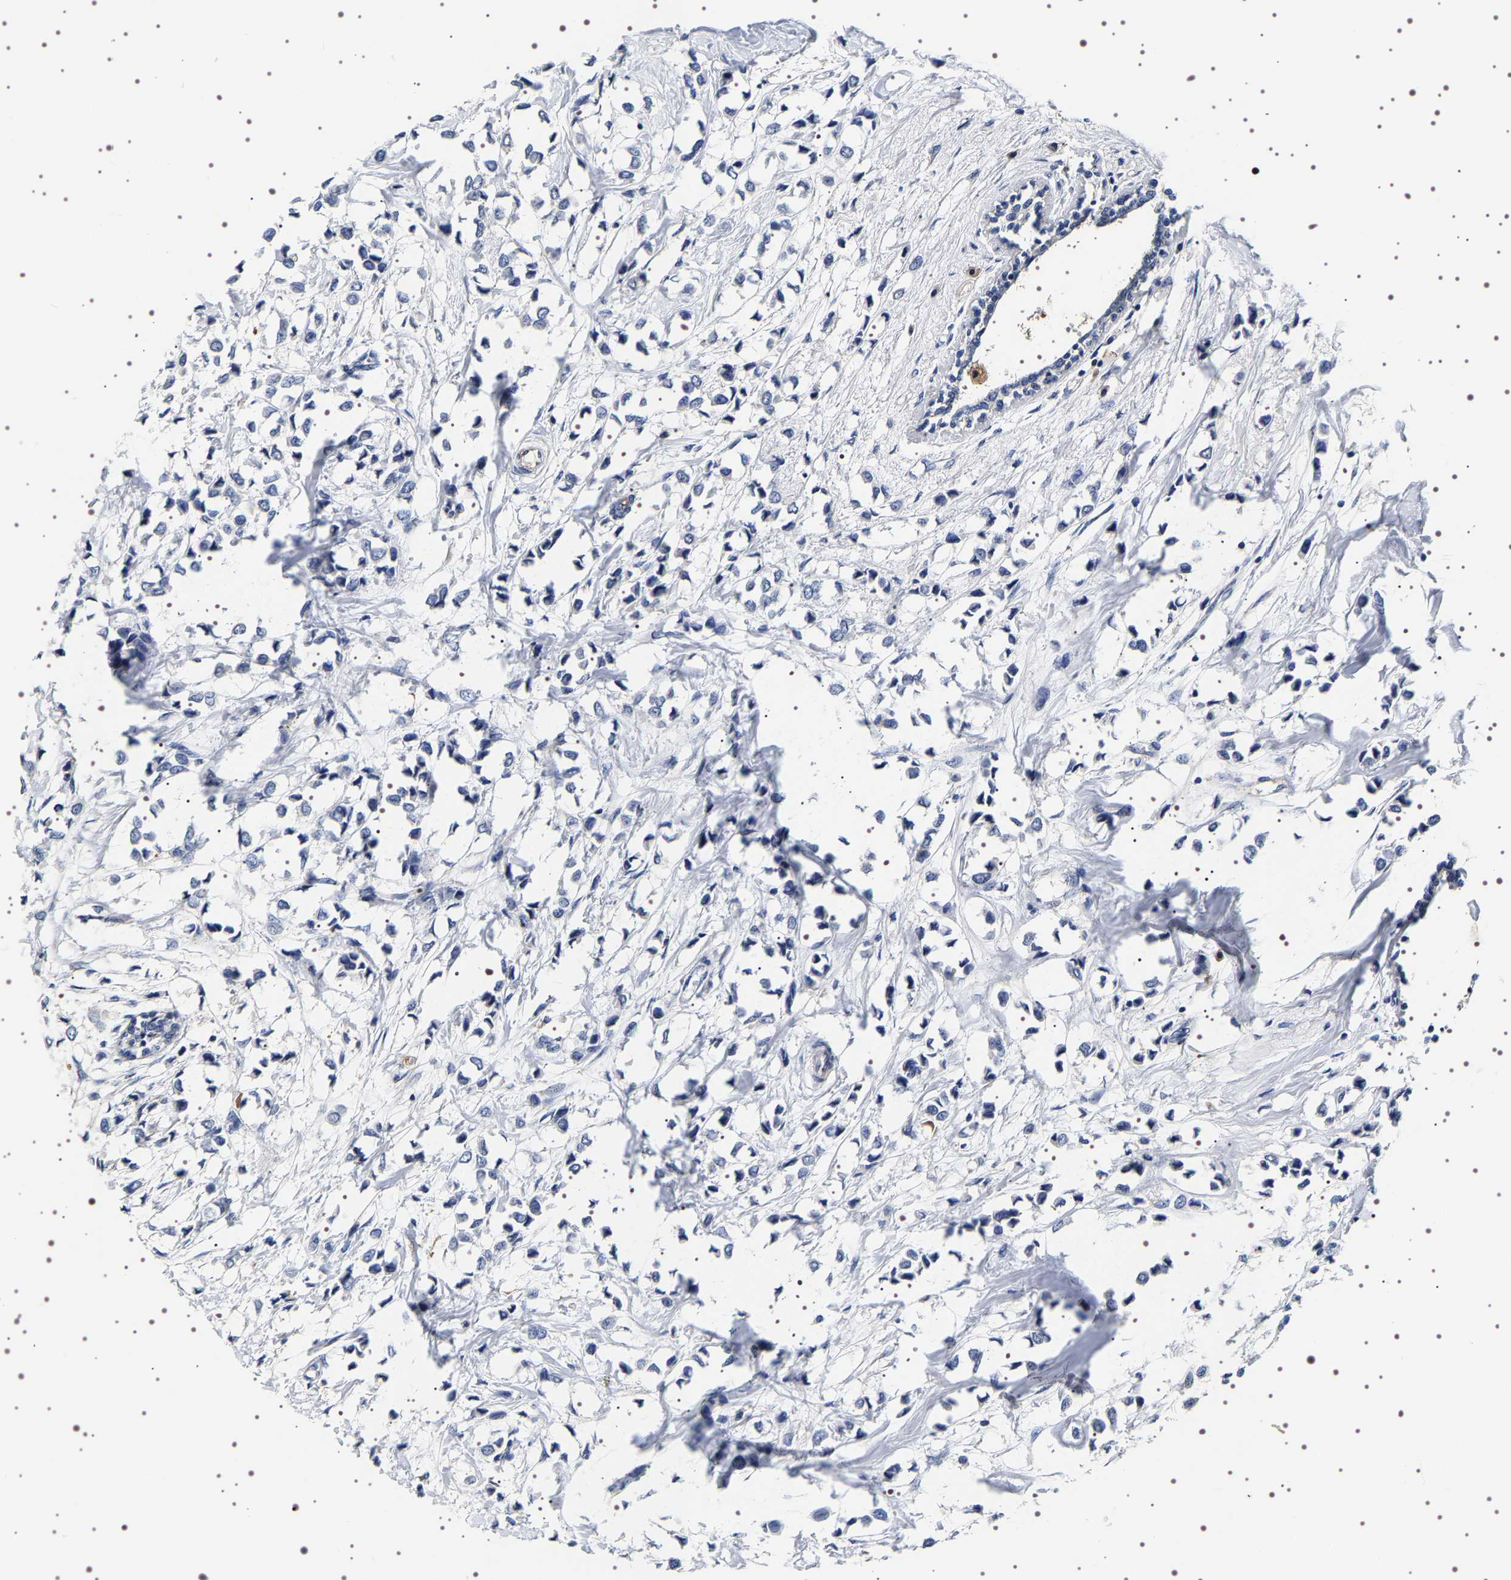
{"staining": {"intensity": "negative", "quantity": "none", "location": "none"}, "tissue": "breast cancer", "cell_type": "Tumor cells", "image_type": "cancer", "snomed": [{"axis": "morphology", "description": "Lobular carcinoma"}, {"axis": "topography", "description": "Breast"}], "caption": "An immunohistochemistry image of breast lobular carcinoma is shown. There is no staining in tumor cells of breast lobular carcinoma. The staining was performed using DAB (3,3'-diaminobenzidine) to visualize the protein expression in brown, while the nuclei were stained in blue with hematoxylin (Magnification: 20x).", "gene": "ALPL", "patient": {"sex": "female", "age": 51}}